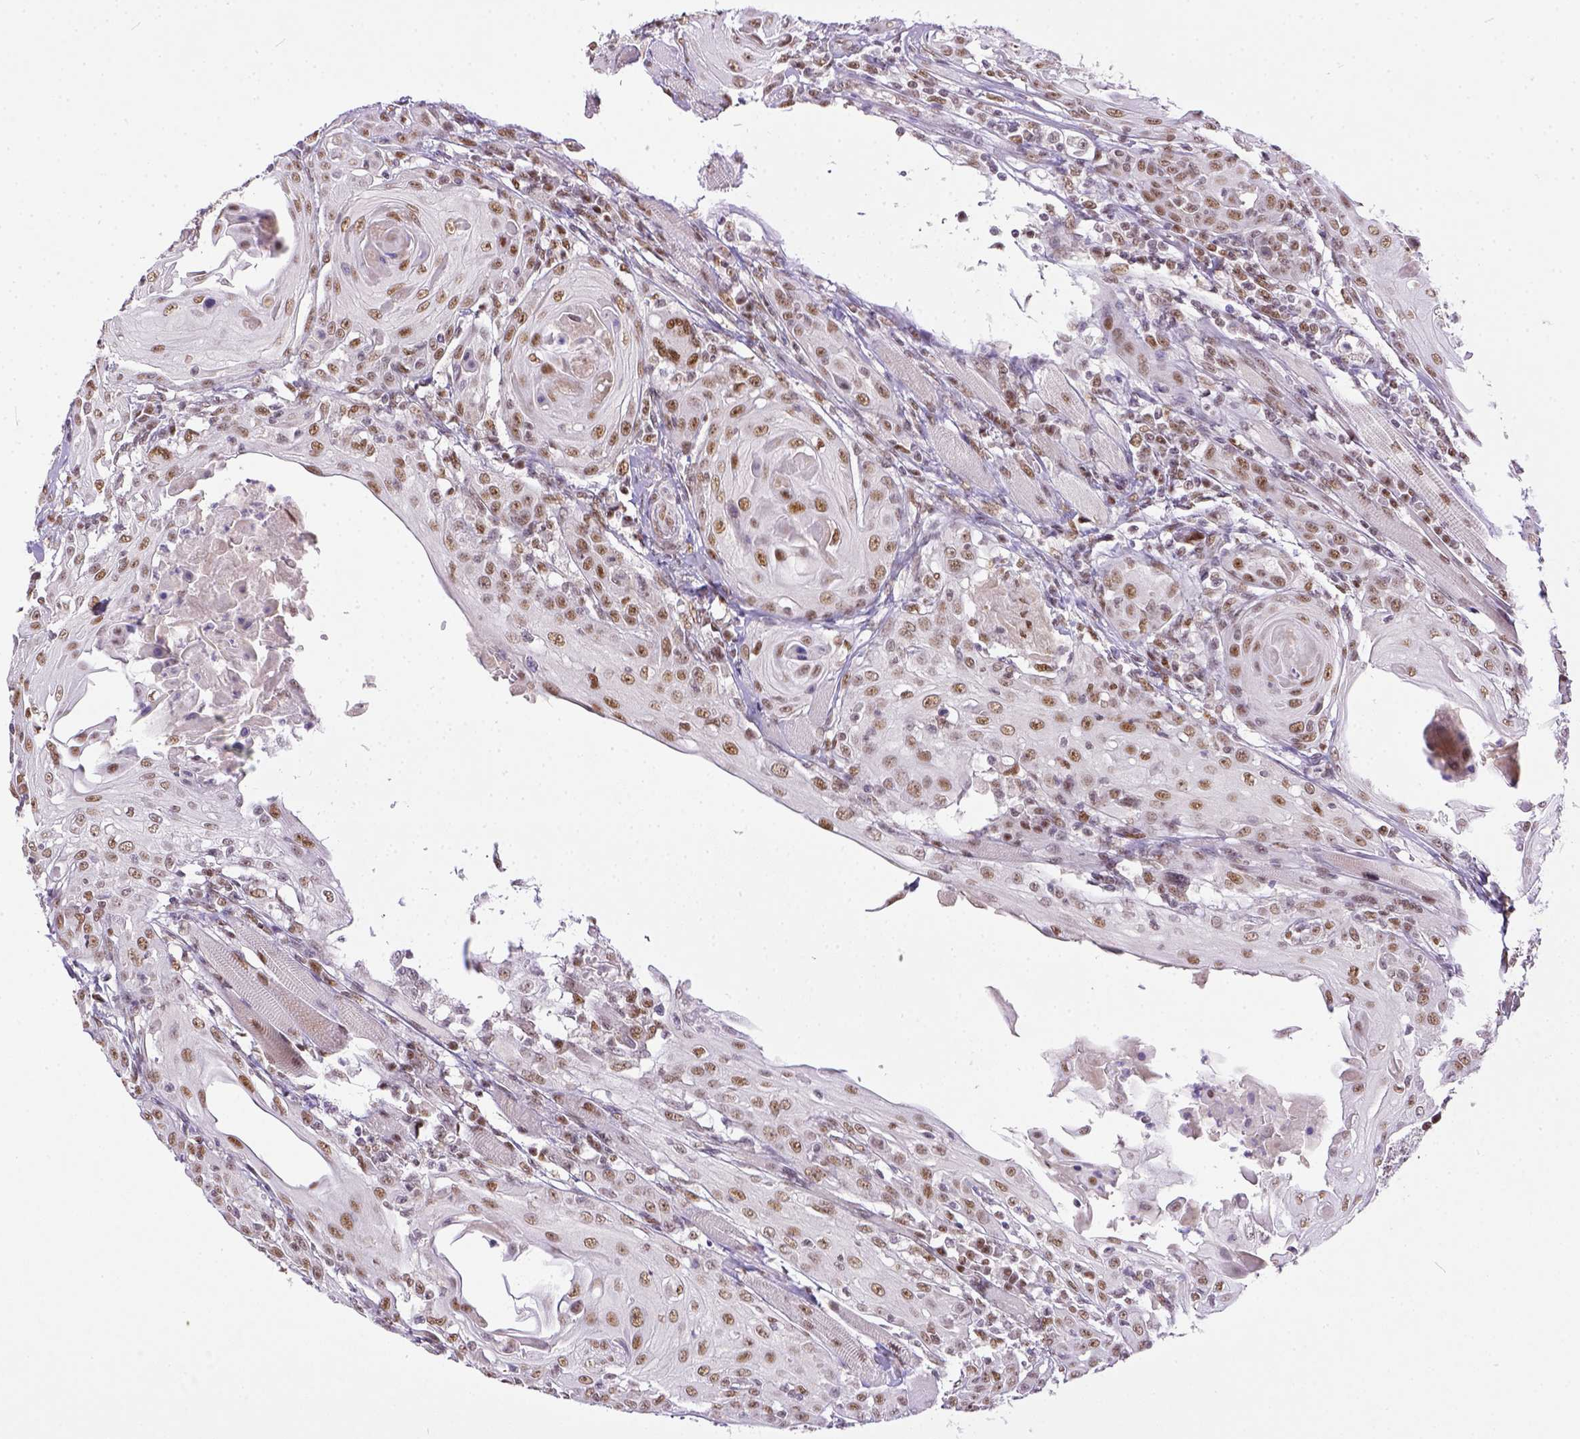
{"staining": {"intensity": "moderate", "quantity": ">75%", "location": "nuclear"}, "tissue": "head and neck cancer", "cell_type": "Tumor cells", "image_type": "cancer", "snomed": [{"axis": "morphology", "description": "Squamous cell carcinoma, NOS"}, {"axis": "topography", "description": "Head-Neck"}], "caption": "Head and neck squamous cell carcinoma tissue shows moderate nuclear staining in approximately >75% of tumor cells (DAB IHC, brown staining for protein, blue staining for nuclei).", "gene": "ERCC1", "patient": {"sex": "female", "age": 80}}